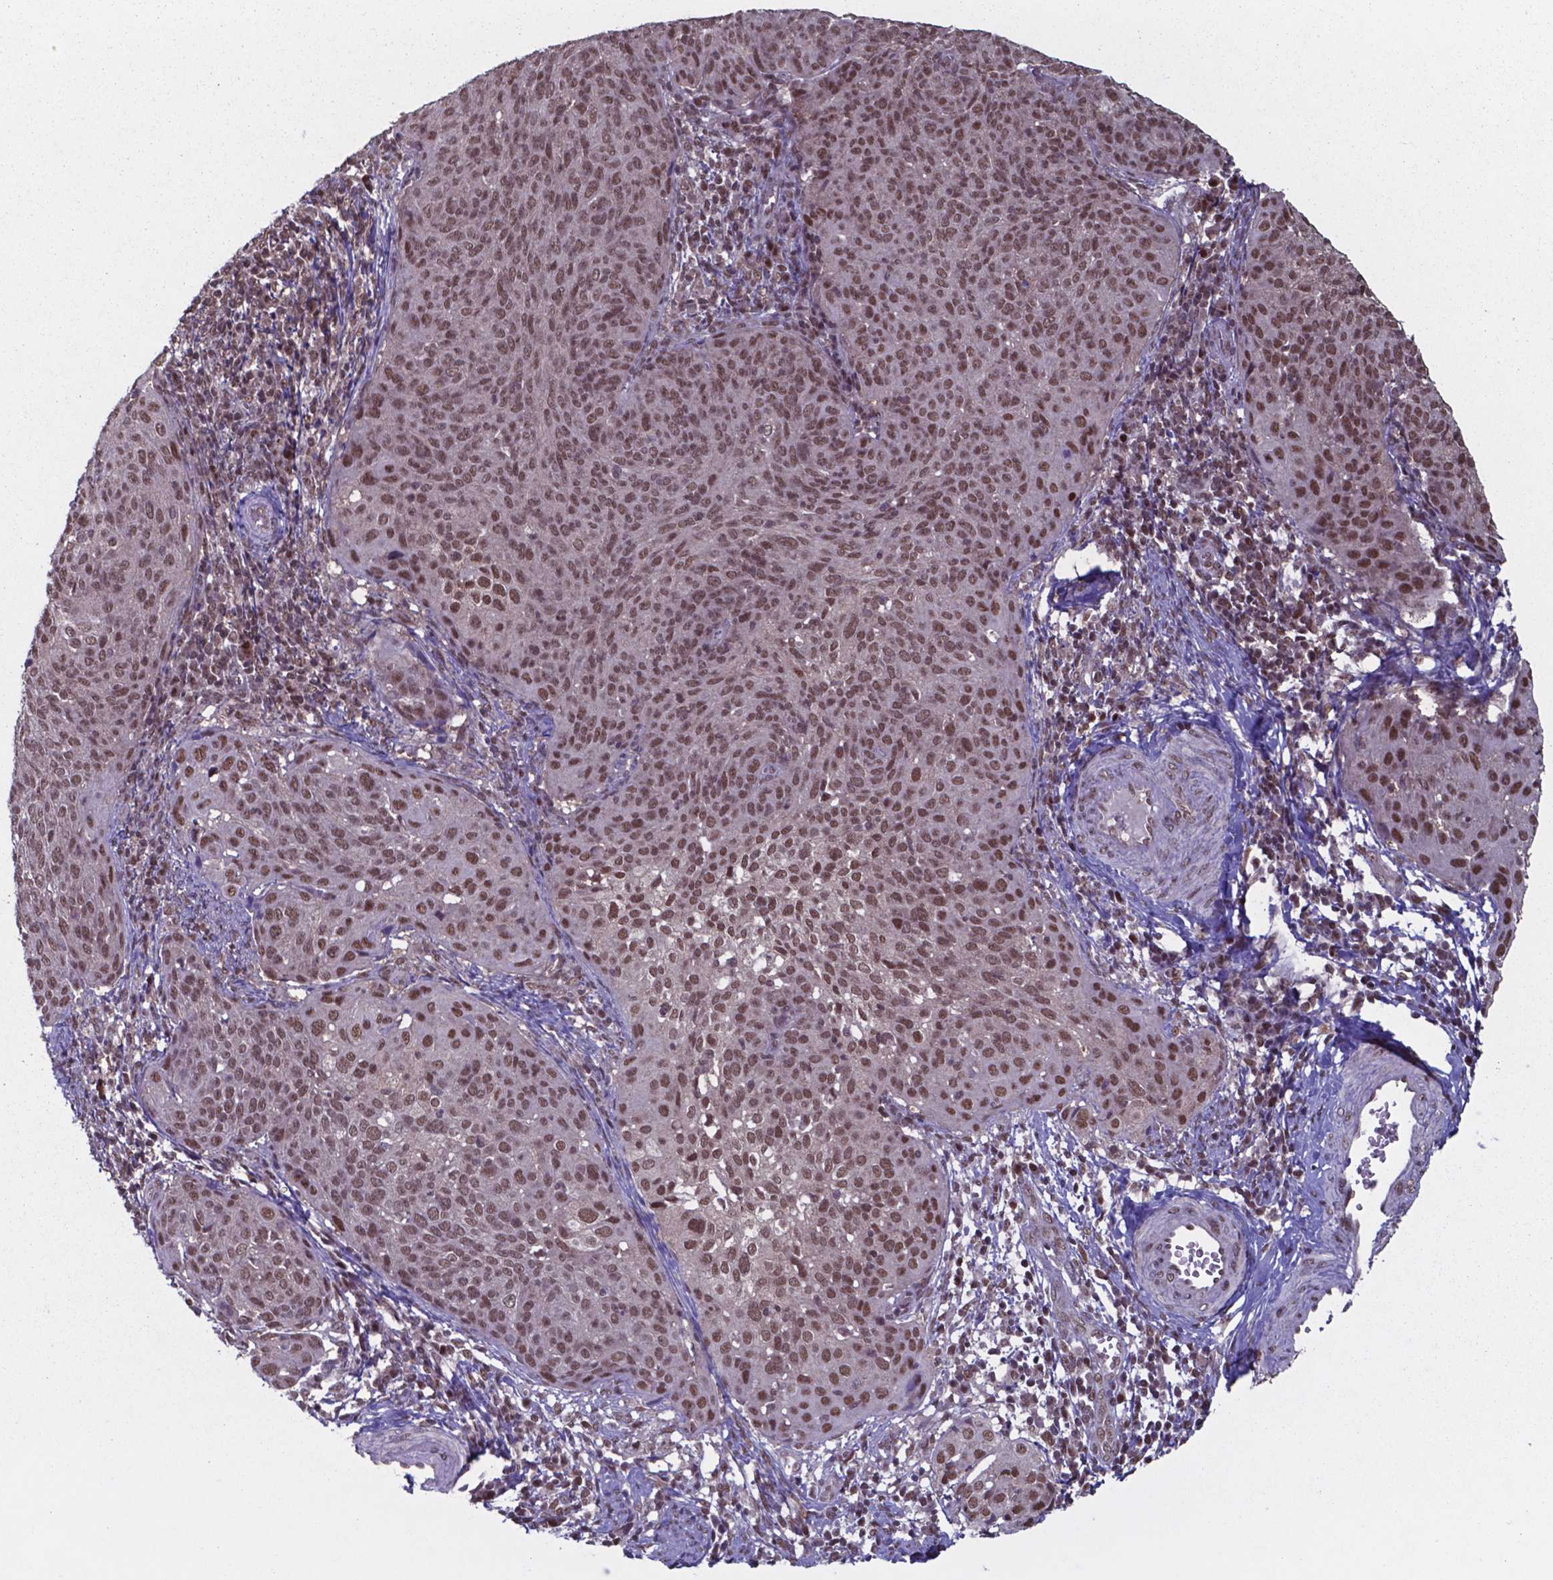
{"staining": {"intensity": "moderate", "quantity": ">75%", "location": "nuclear"}, "tissue": "cervical cancer", "cell_type": "Tumor cells", "image_type": "cancer", "snomed": [{"axis": "morphology", "description": "Squamous cell carcinoma, NOS"}, {"axis": "topography", "description": "Cervix"}], "caption": "Cervical squamous cell carcinoma was stained to show a protein in brown. There is medium levels of moderate nuclear expression in about >75% of tumor cells. (DAB IHC with brightfield microscopy, high magnification).", "gene": "UBA1", "patient": {"sex": "female", "age": 39}}